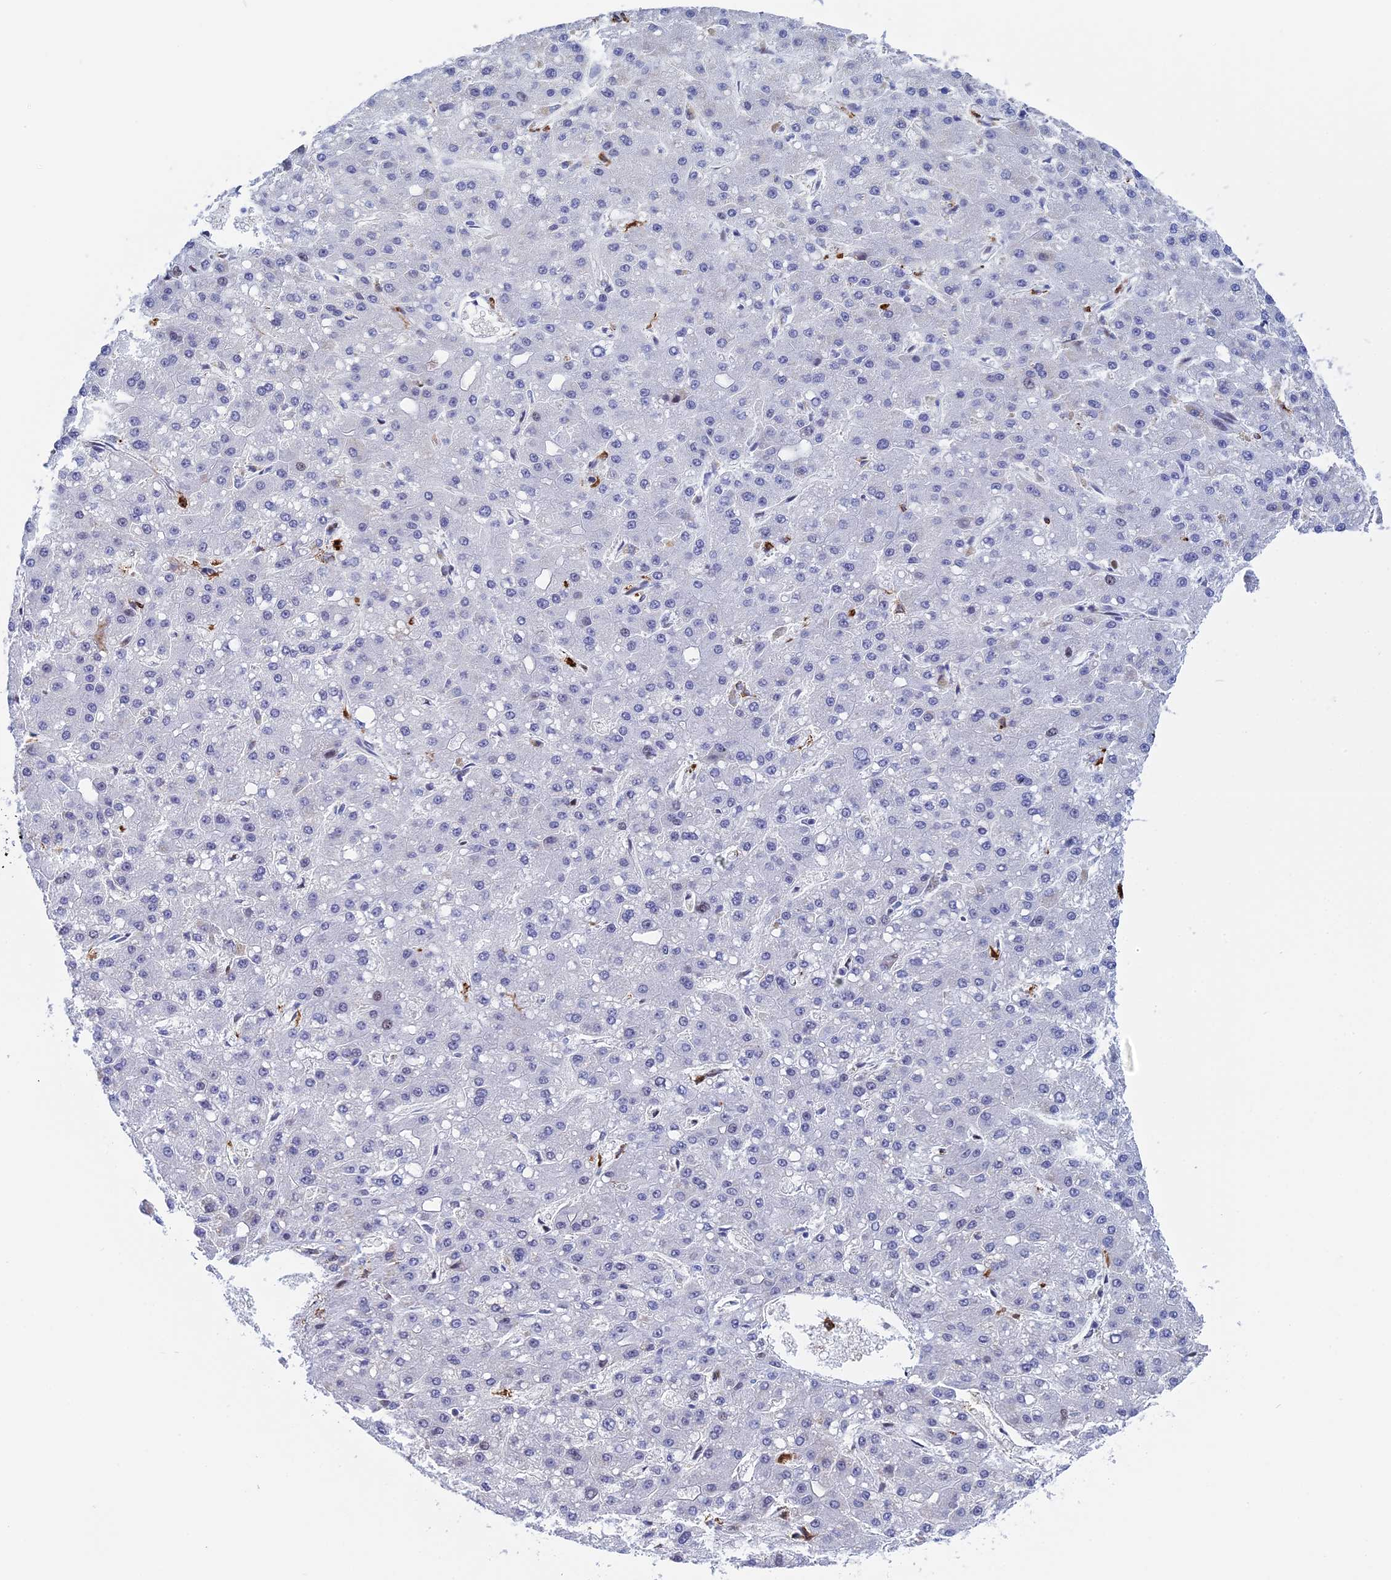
{"staining": {"intensity": "negative", "quantity": "none", "location": "none"}, "tissue": "liver cancer", "cell_type": "Tumor cells", "image_type": "cancer", "snomed": [{"axis": "morphology", "description": "Carcinoma, Hepatocellular, NOS"}, {"axis": "topography", "description": "Liver"}], "caption": "IHC of liver cancer reveals no expression in tumor cells.", "gene": "SLC26A1", "patient": {"sex": "male", "age": 67}}